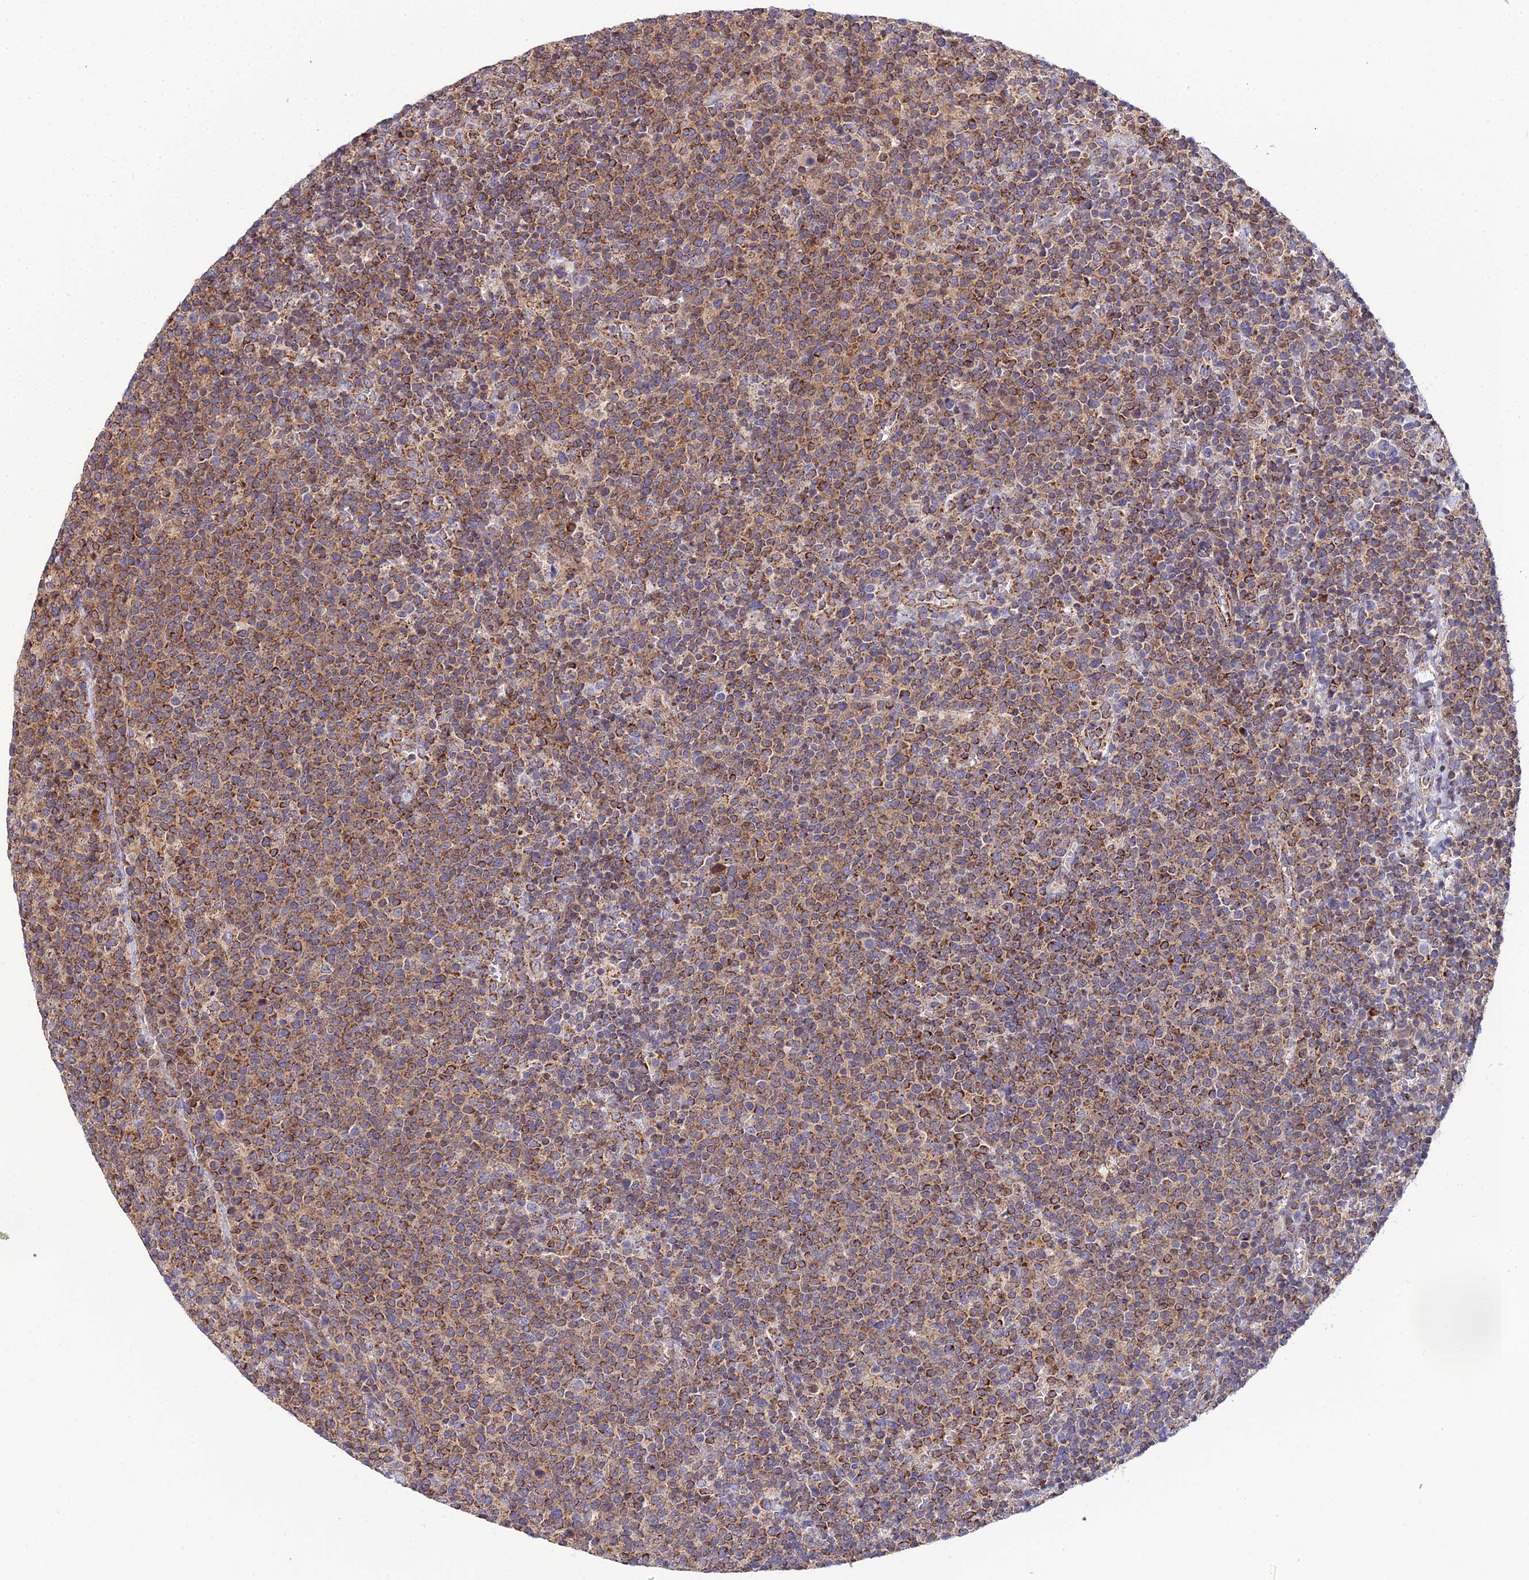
{"staining": {"intensity": "moderate", "quantity": ">75%", "location": "cytoplasmic/membranous"}, "tissue": "lymphoma", "cell_type": "Tumor cells", "image_type": "cancer", "snomed": [{"axis": "morphology", "description": "Malignant lymphoma, non-Hodgkin's type, High grade"}, {"axis": "topography", "description": "Lymph node"}], "caption": "The histopathology image displays a brown stain indicating the presence of a protein in the cytoplasmic/membranous of tumor cells in high-grade malignant lymphoma, non-Hodgkin's type.", "gene": "NIPSNAP3A", "patient": {"sex": "male", "age": 61}}